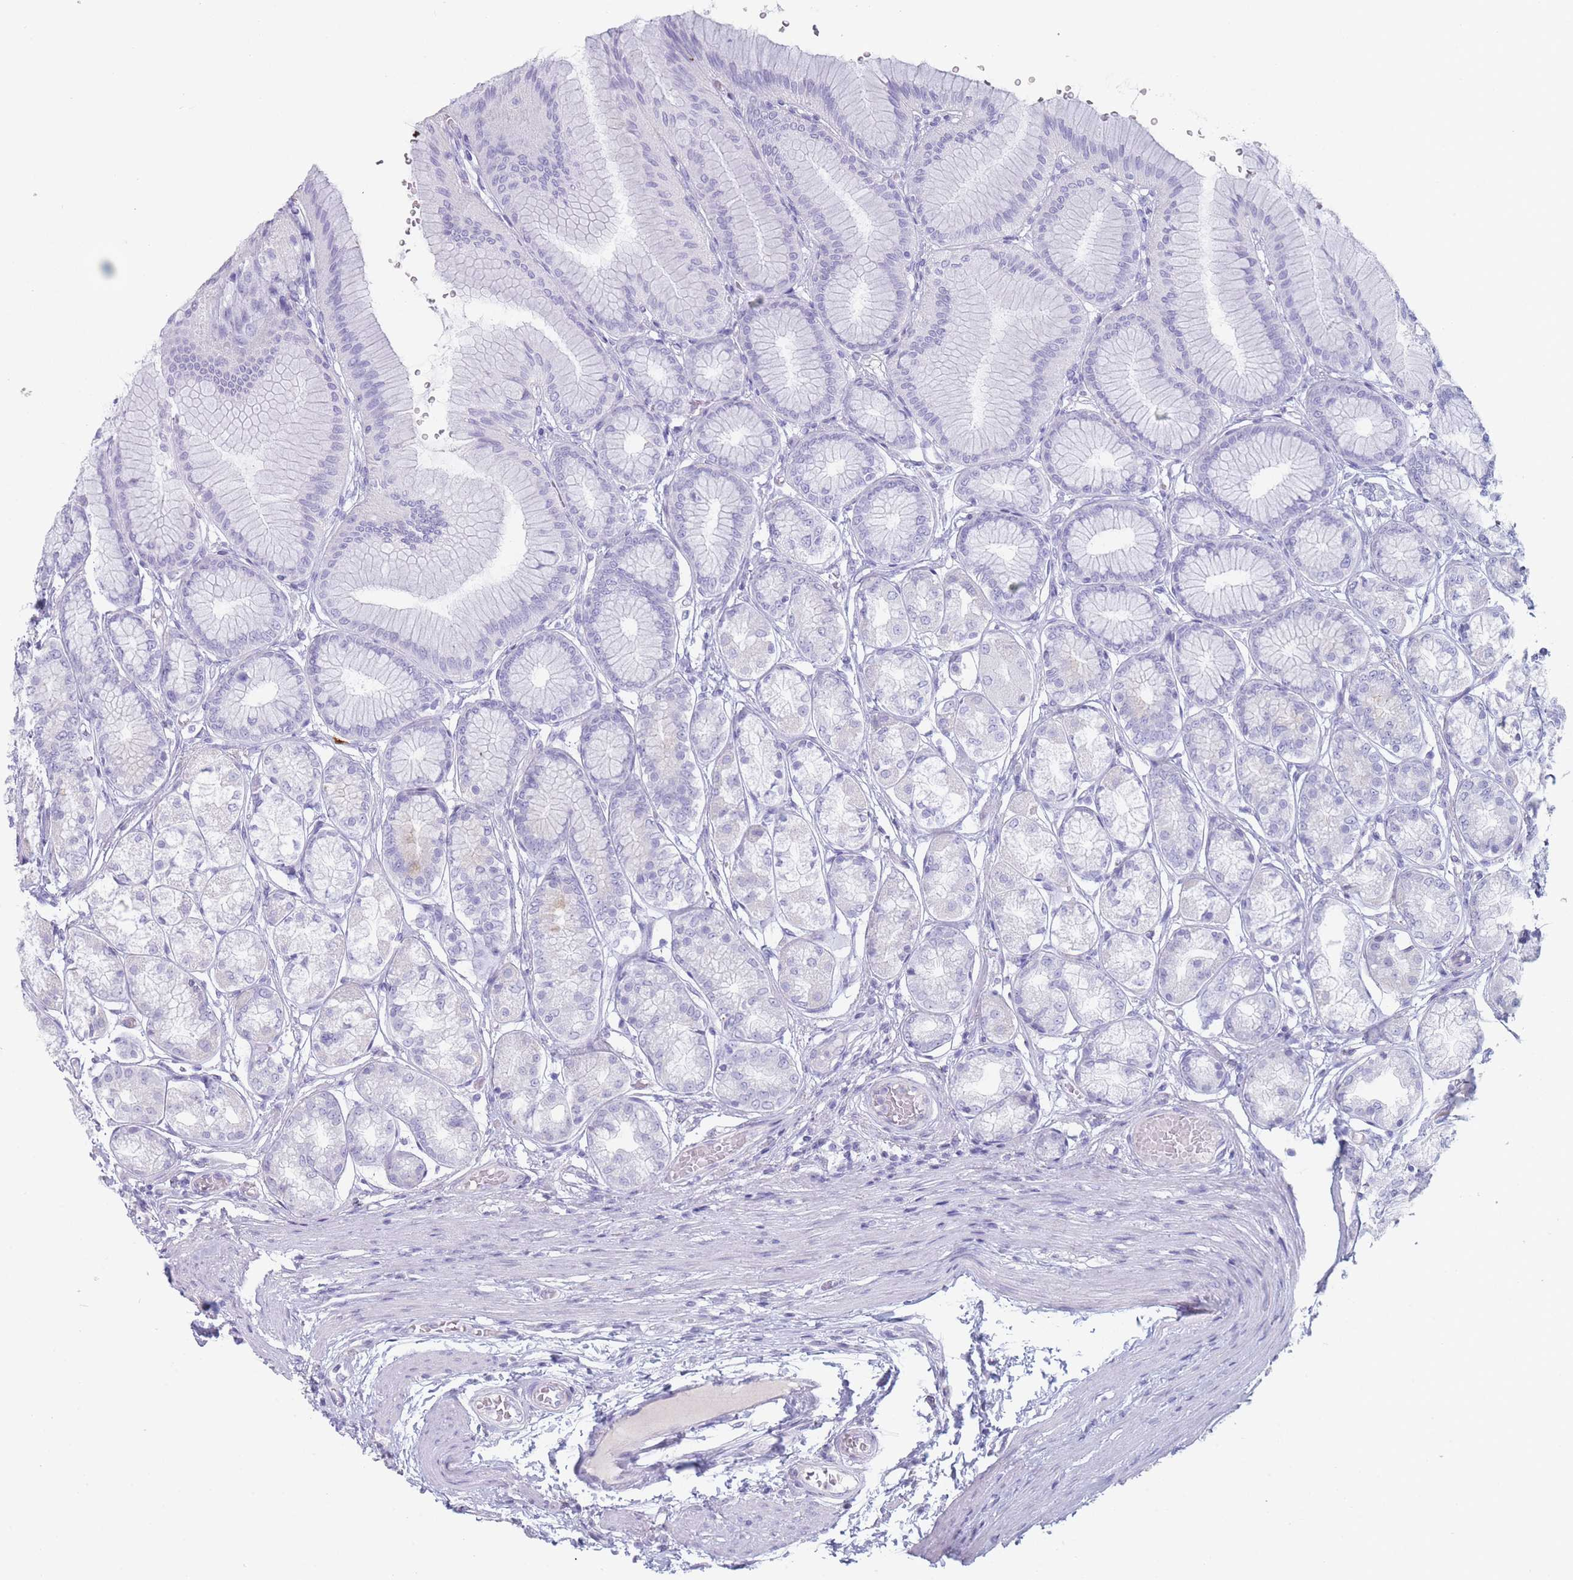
{"staining": {"intensity": "negative", "quantity": "none", "location": "none"}, "tissue": "stomach", "cell_type": "Glandular cells", "image_type": "normal", "snomed": [{"axis": "morphology", "description": "Normal tissue, NOS"}, {"axis": "morphology", "description": "Adenocarcinoma, NOS"}, {"axis": "morphology", "description": "Adenocarcinoma, High grade"}, {"axis": "topography", "description": "Stomach, upper"}, {"axis": "topography", "description": "Stomach"}], "caption": "This histopathology image is of unremarkable stomach stained with immunohistochemistry (IHC) to label a protein in brown with the nuclei are counter-stained blue. There is no staining in glandular cells. (Brightfield microscopy of DAB immunohistochemistry at high magnification).", "gene": "GPR12", "patient": {"sex": "female", "age": 65}}